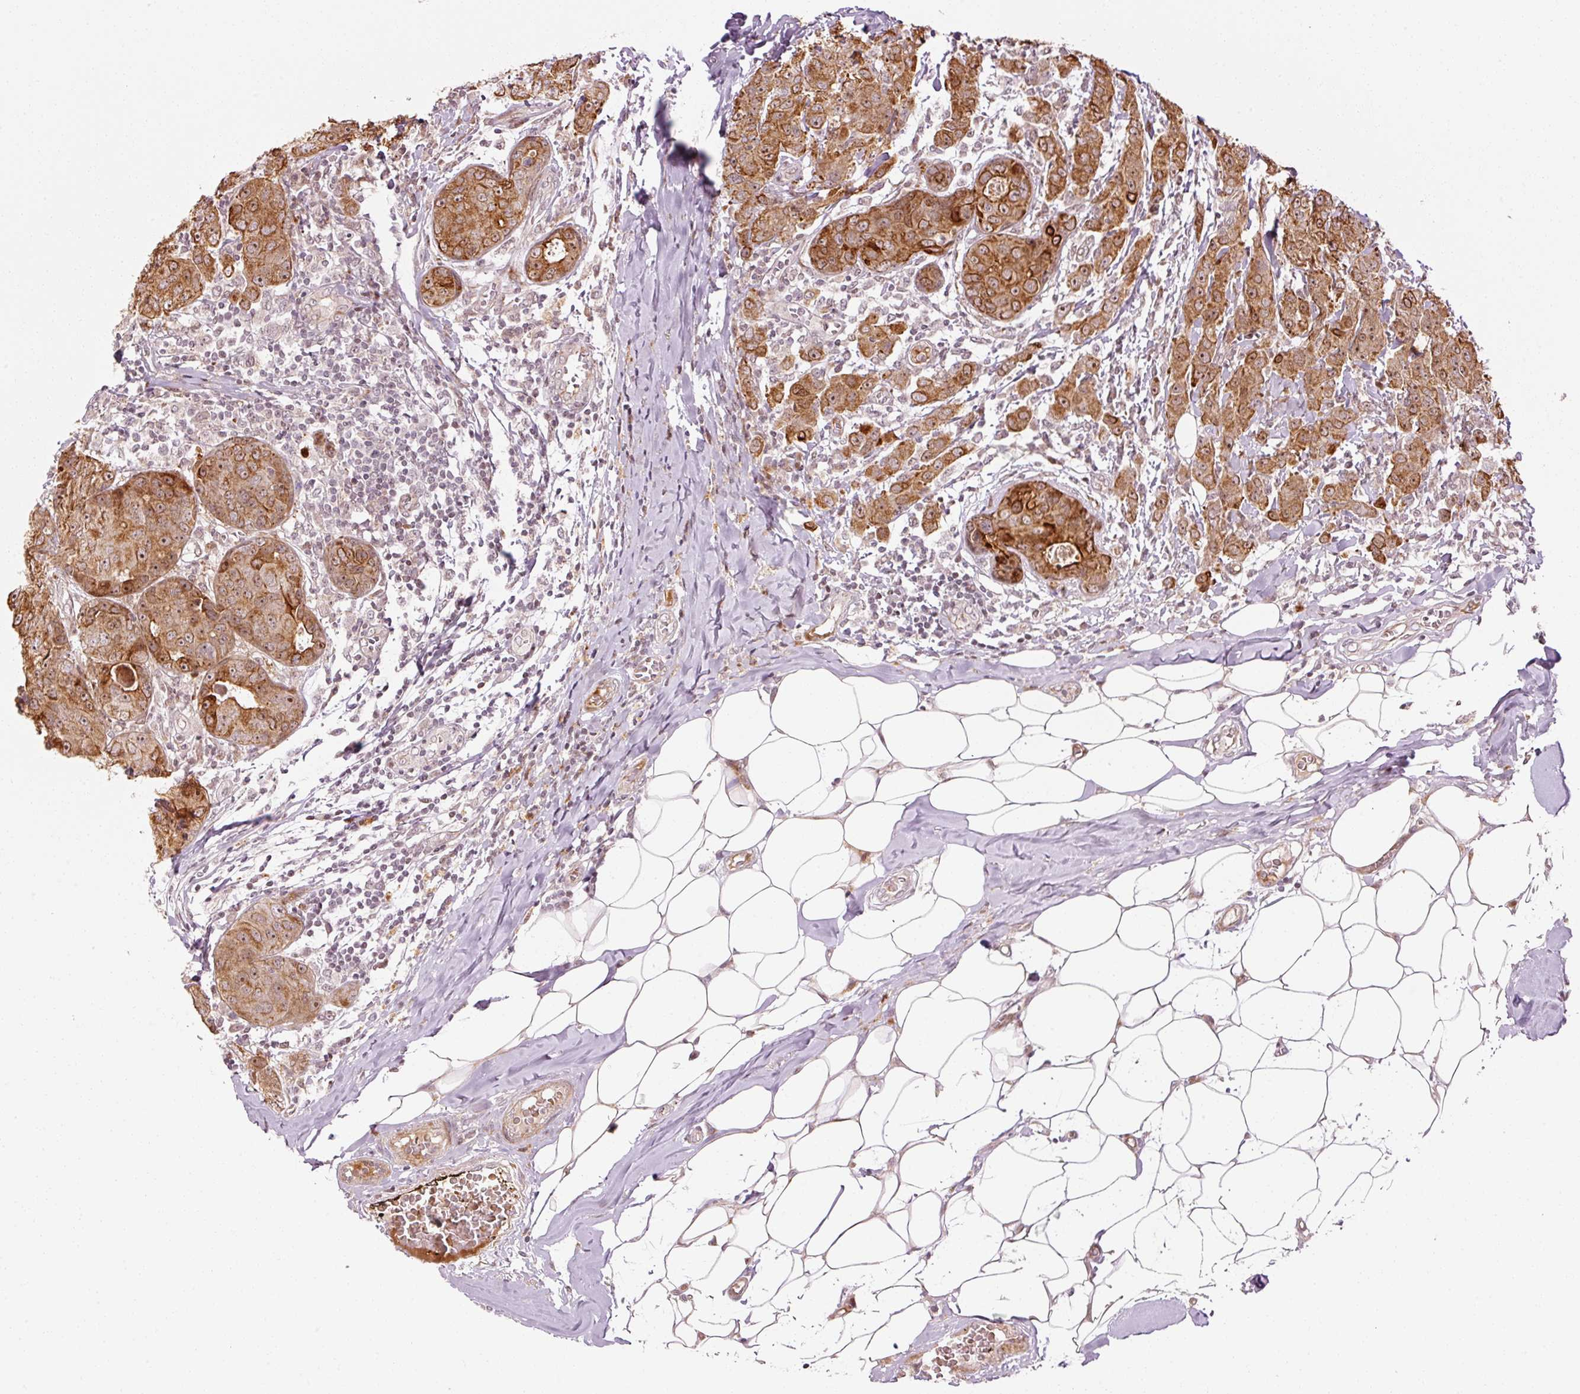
{"staining": {"intensity": "moderate", "quantity": ">75%", "location": "cytoplasmic/membranous,nuclear"}, "tissue": "breast cancer", "cell_type": "Tumor cells", "image_type": "cancer", "snomed": [{"axis": "morphology", "description": "Duct carcinoma"}, {"axis": "topography", "description": "Breast"}], "caption": "Breast cancer stained with a protein marker shows moderate staining in tumor cells.", "gene": "ANKRD20A1", "patient": {"sex": "female", "age": 43}}